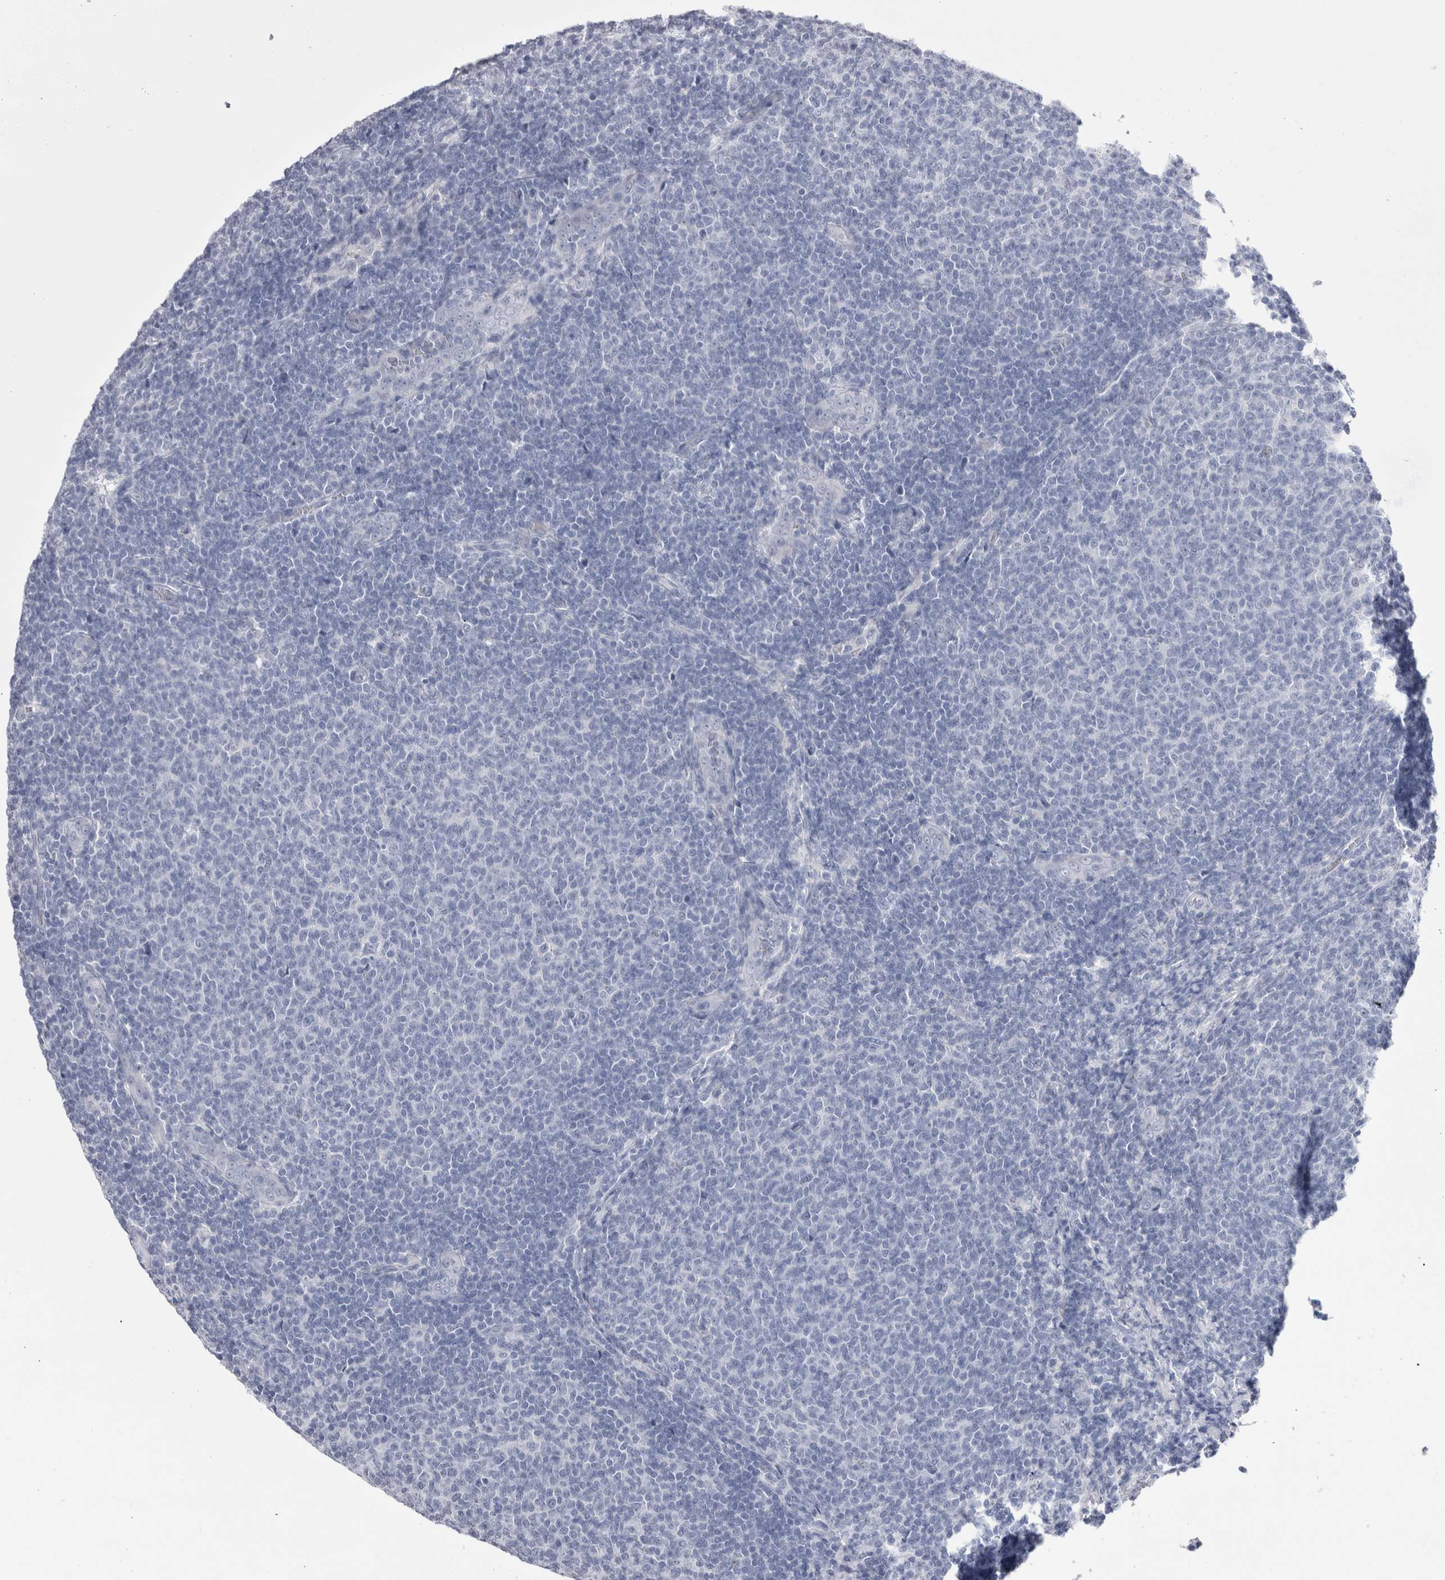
{"staining": {"intensity": "negative", "quantity": "none", "location": "none"}, "tissue": "lymphoma", "cell_type": "Tumor cells", "image_type": "cancer", "snomed": [{"axis": "morphology", "description": "Malignant lymphoma, non-Hodgkin's type, Low grade"}, {"axis": "topography", "description": "Lymph node"}], "caption": "DAB immunohistochemical staining of human lymphoma displays no significant positivity in tumor cells. (DAB (3,3'-diaminobenzidine) IHC with hematoxylin counter stain).", "gene": "PWP2", "patient": {"sex": "male", "age": 66}}